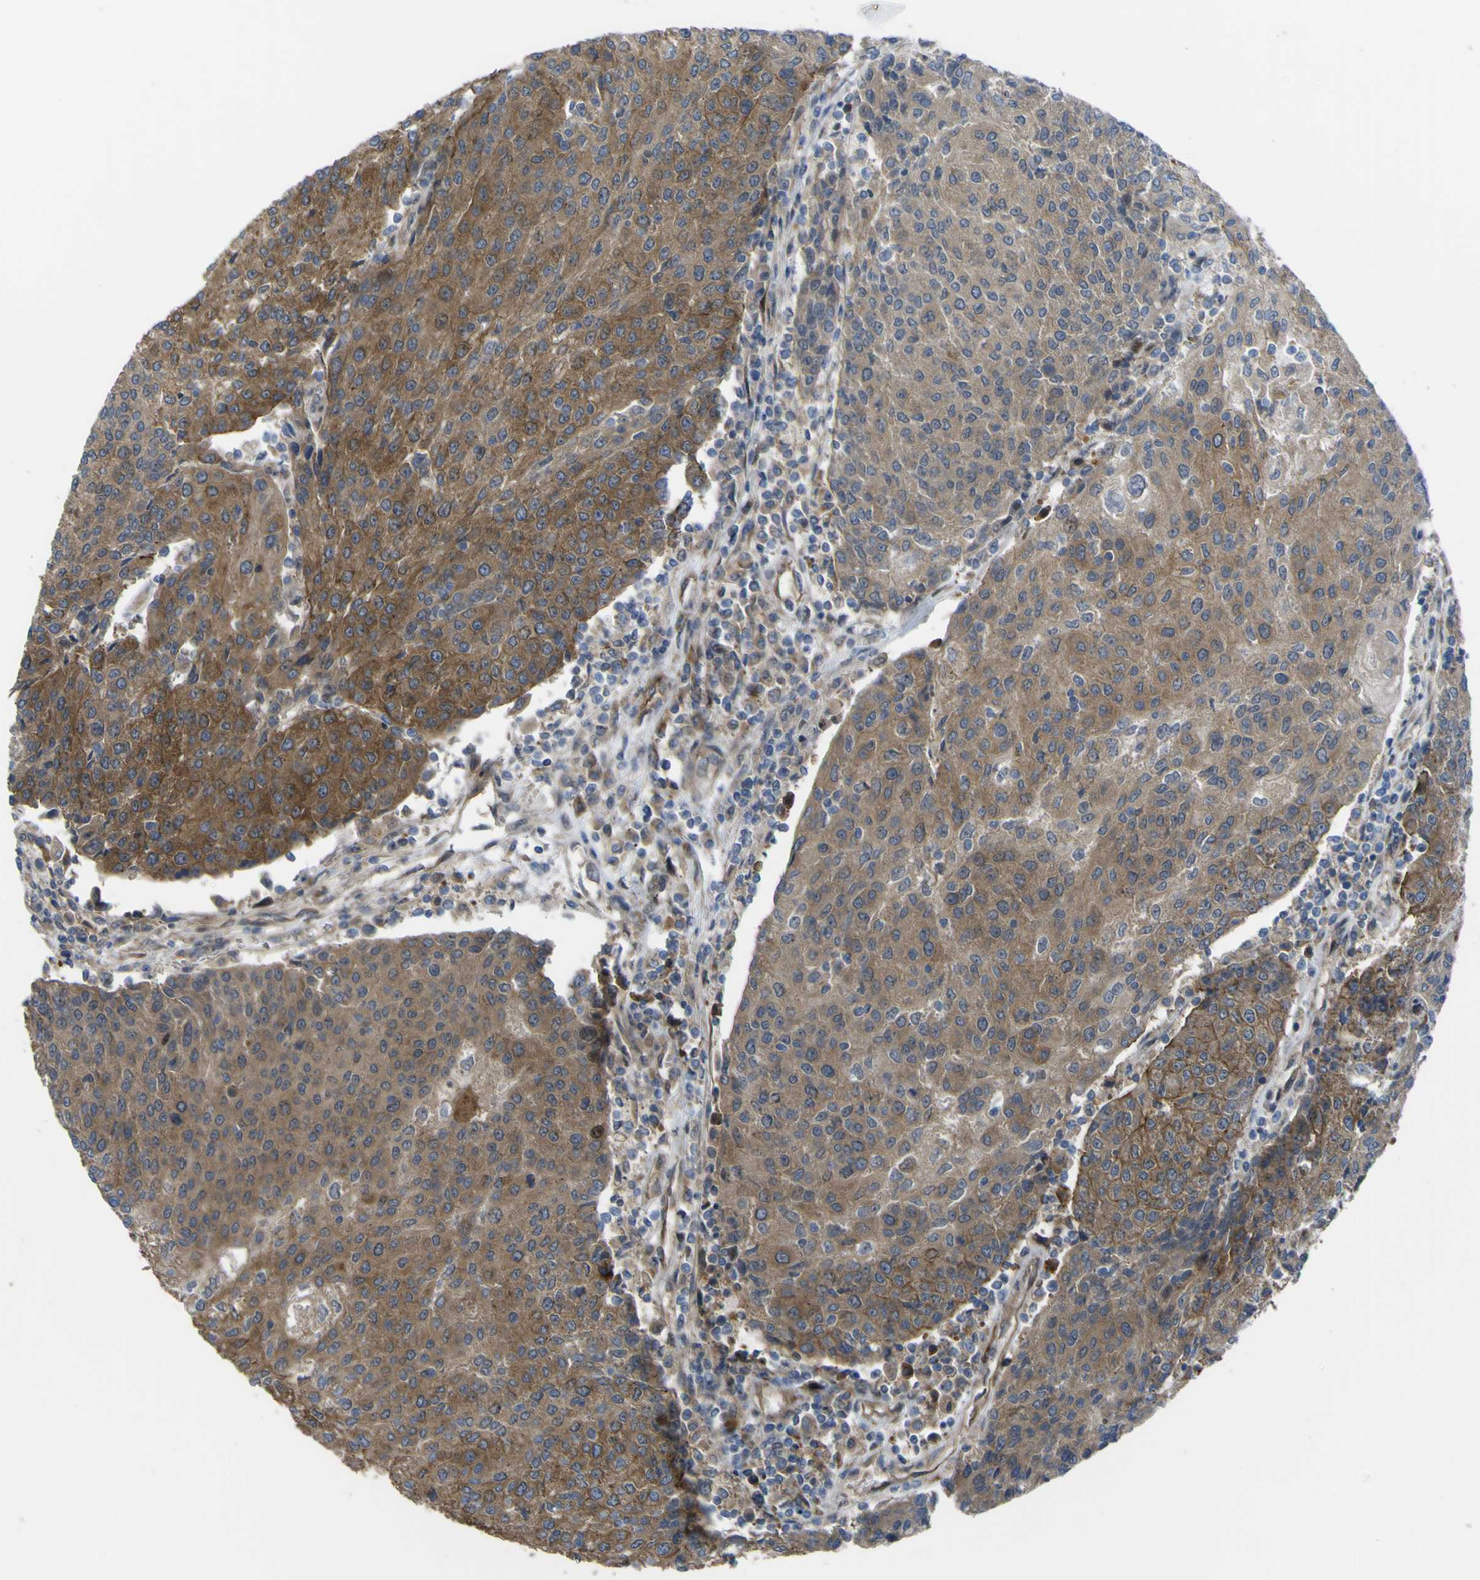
{"staining": {"intensity": "moderate", "quantity": ">75%", "location": "cytoplasmic/membranous"}, "tissue": "urothelial cancer", "cell_type": "Tumor cells", "image_type": "cancer", "snomed": [{"axis": "morphology", "description": "Urothelial carcinoma, High grade"}, {"axis": "topography", "description": "Urinary bladder"}], "caption": "The micrograph exhibits a brown stain indicating the presence of a protein in the cytoplasmic/membranous of tumor cells in urothelial cancer.", "gene": "FBXO30", "patient": {"sex": "female", "age": 85}}